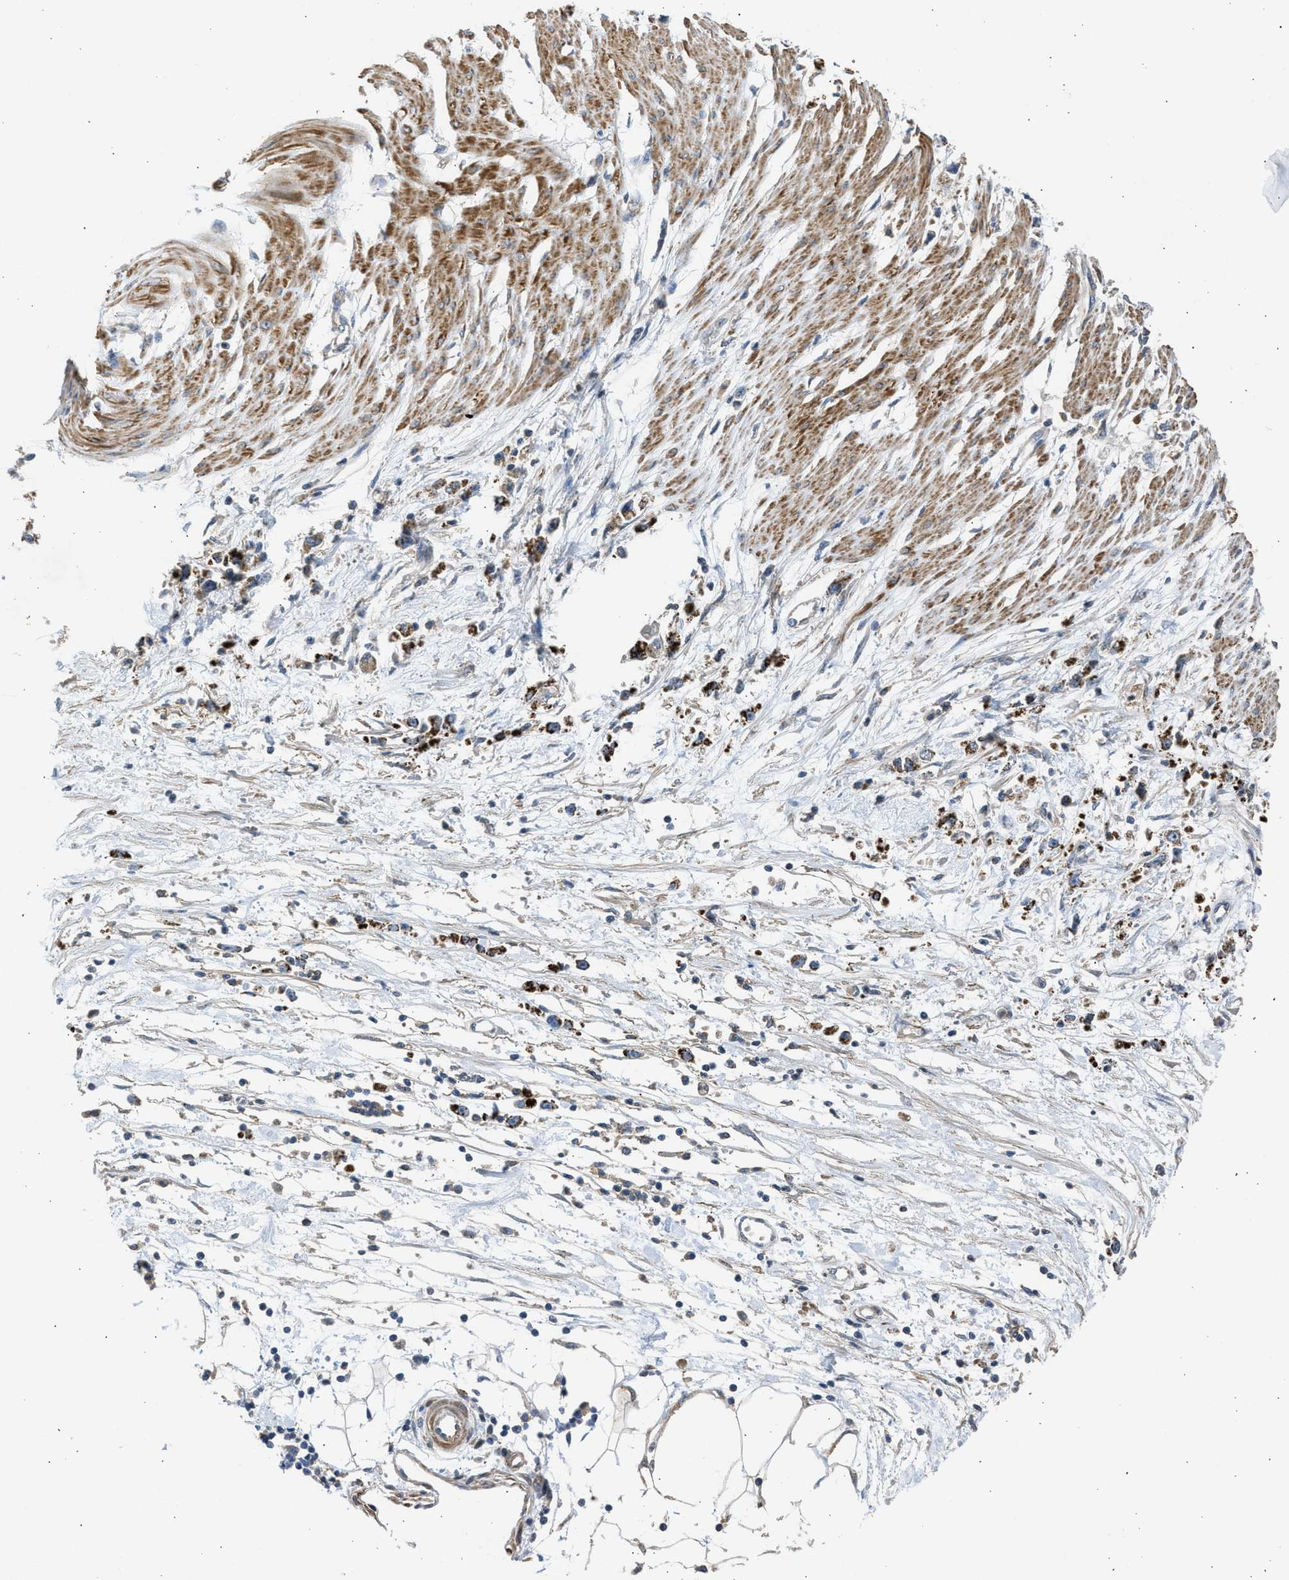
{"staining": {"intensity": "moderate", "quantity": ">75%", "location": "cytoplasmic/membranous"}, "tissue": "stomach cancer", "cell_type": "Tumor cells", "image_type": "cancer", "snomed": [{"axis": "morphology", "description": "Adenocarcinoma, NOS"}, {"axis": "topography", "description": "Stomach"}], "caption": "Human adenocarcinoma (stomach) stained with a protein marker exhibits moderate staining in tumor cells.", "gene": "PCNX3", "patient": {"sex": "female", "age": 59}}